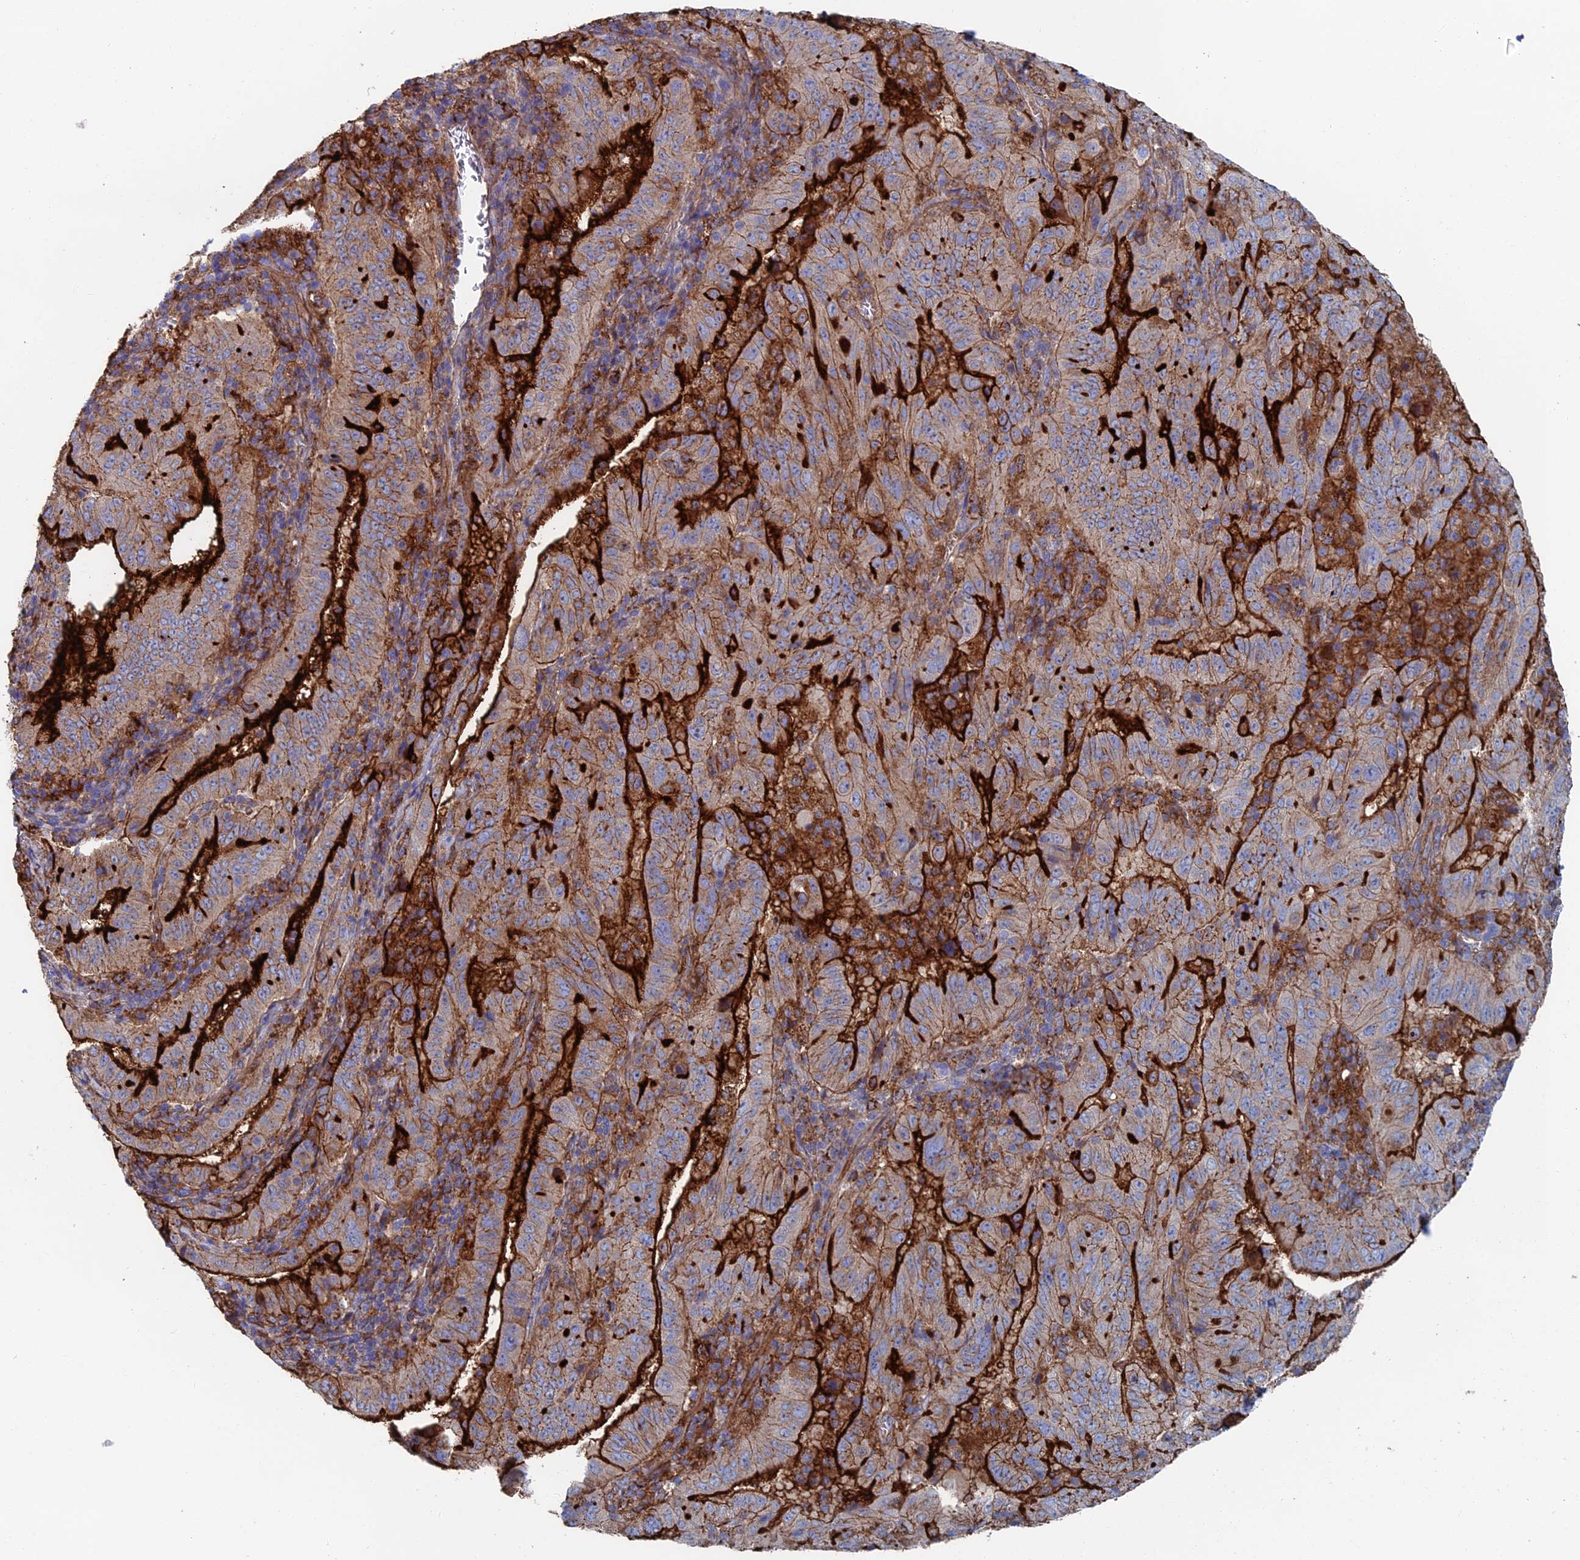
{"staining": {"intensity": "strong", "quantity": "25%-75%", "location": "cytoplasmic/membranous"}, "tissue": "pancreatic cancer", "cell_type": "Tumor cells", "image_type": "cancer", "snomed": [{"axis": "morphology", "description": "Adenocarcinoma, NOS"}, {"axis": "topography", "description": "Pancreas"}], "caption": "About 25%-75% of tumor cells in human pancreatic adenocarcinoma demonstrate strong cytoplasmic/membranous protein expression as visualized by brown immunohistochemical staining.", "gene": "SNX11", "patient": {"sex": "male", "age": 63}}